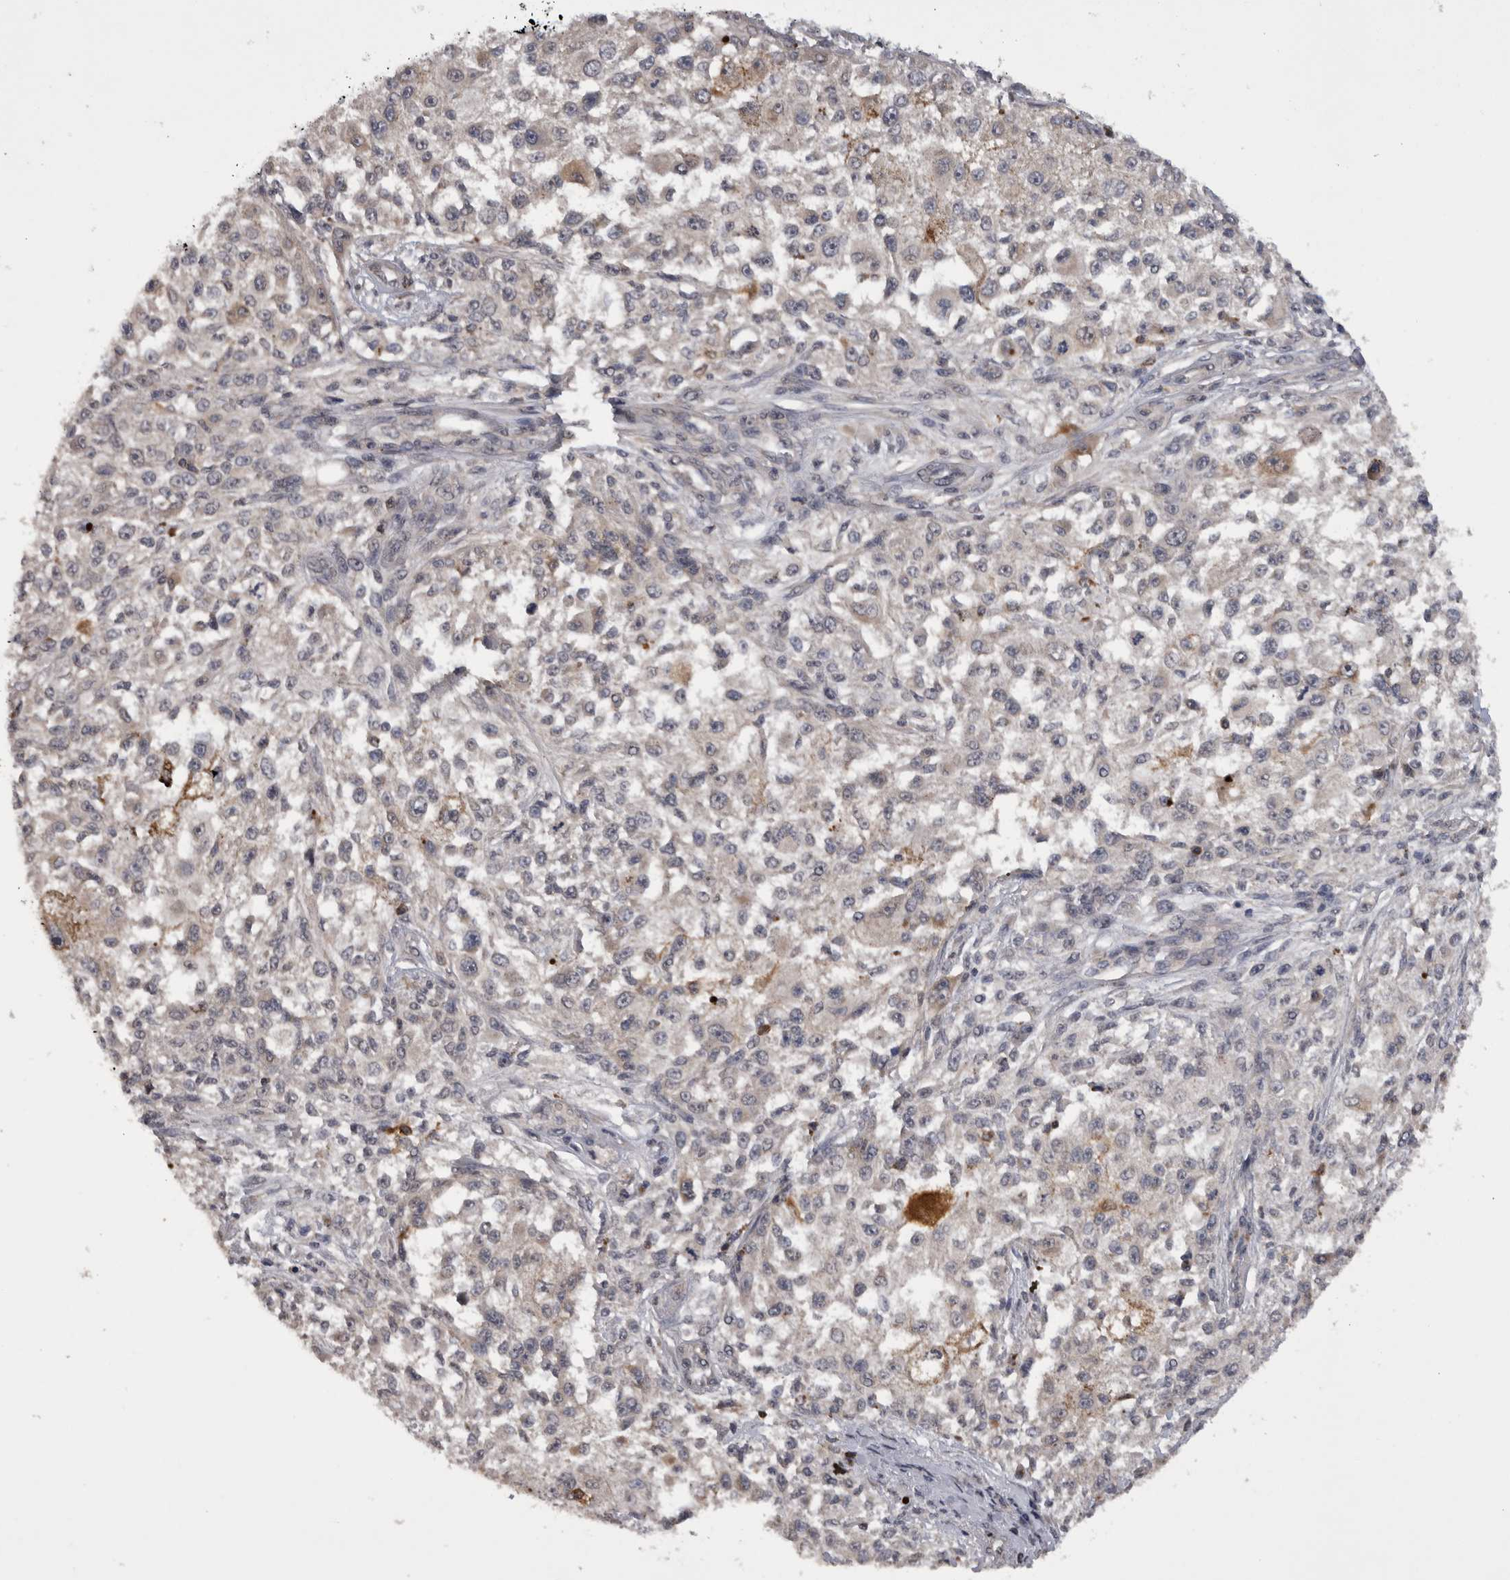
{"staining": {"intensity": "weak", "quantity": "<25%", "location": "cytoplasmic/membranous"}, "tissue": "melanoma", "cell_type": "Tumor cells", "image_type": "cancer", "snomed": [{"axis": "morphology", "description": "Necrosis, NOS"}, {"axis": "morphology", "description": "Malignant melanoma, NOS"}, {"axis": "topography", "description": "Skin"}], "caption": "There is no significant positivity in tumor cells of melanoma.", "gene": "NFATC2", "patient": {"sex": "female", "age": 87}}